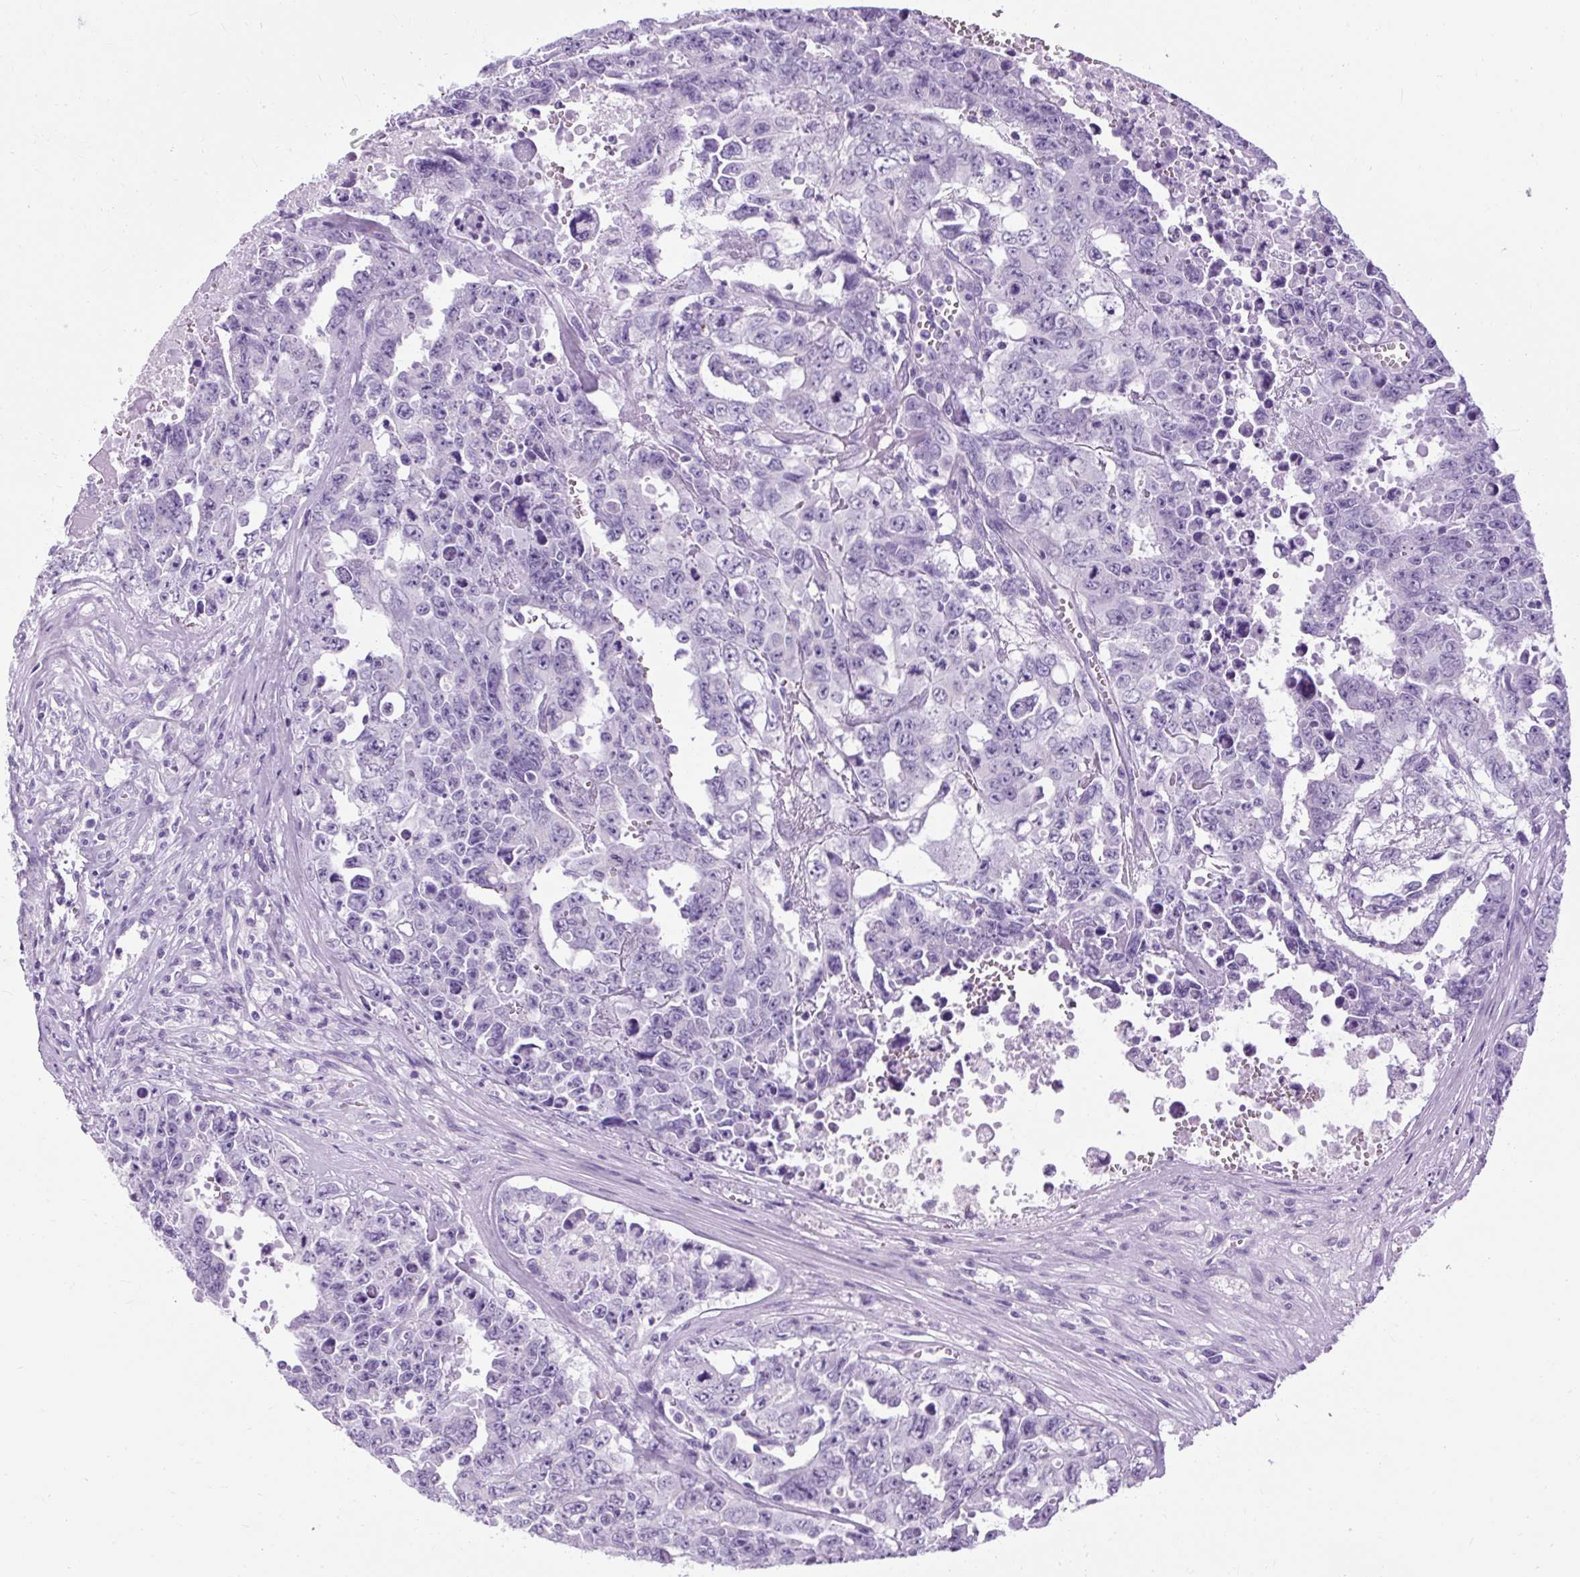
{"staining": {"intensity": "negative", "quantity": "none", "location": "none"}, "tissue": "testis cancer", "cell_type": "Tumor cells", "image_type": "cancer", "snomed": [{"axis": "morphology", "description": "Carcinoma, Embryonal, NOS"}, {"axis": "topography", "description": "Testis"}], "caption": "Immunohistochemistry (IHC) of human embryonal carcinoma (testis) reveals no staining in tumor cells. (DAB (3,3'-diaminobenzidine) immunohistochemistry with hematoxylin counter stain).", "gene": "B3GNT4", "patient": {"sex": "male", "age": 24}}